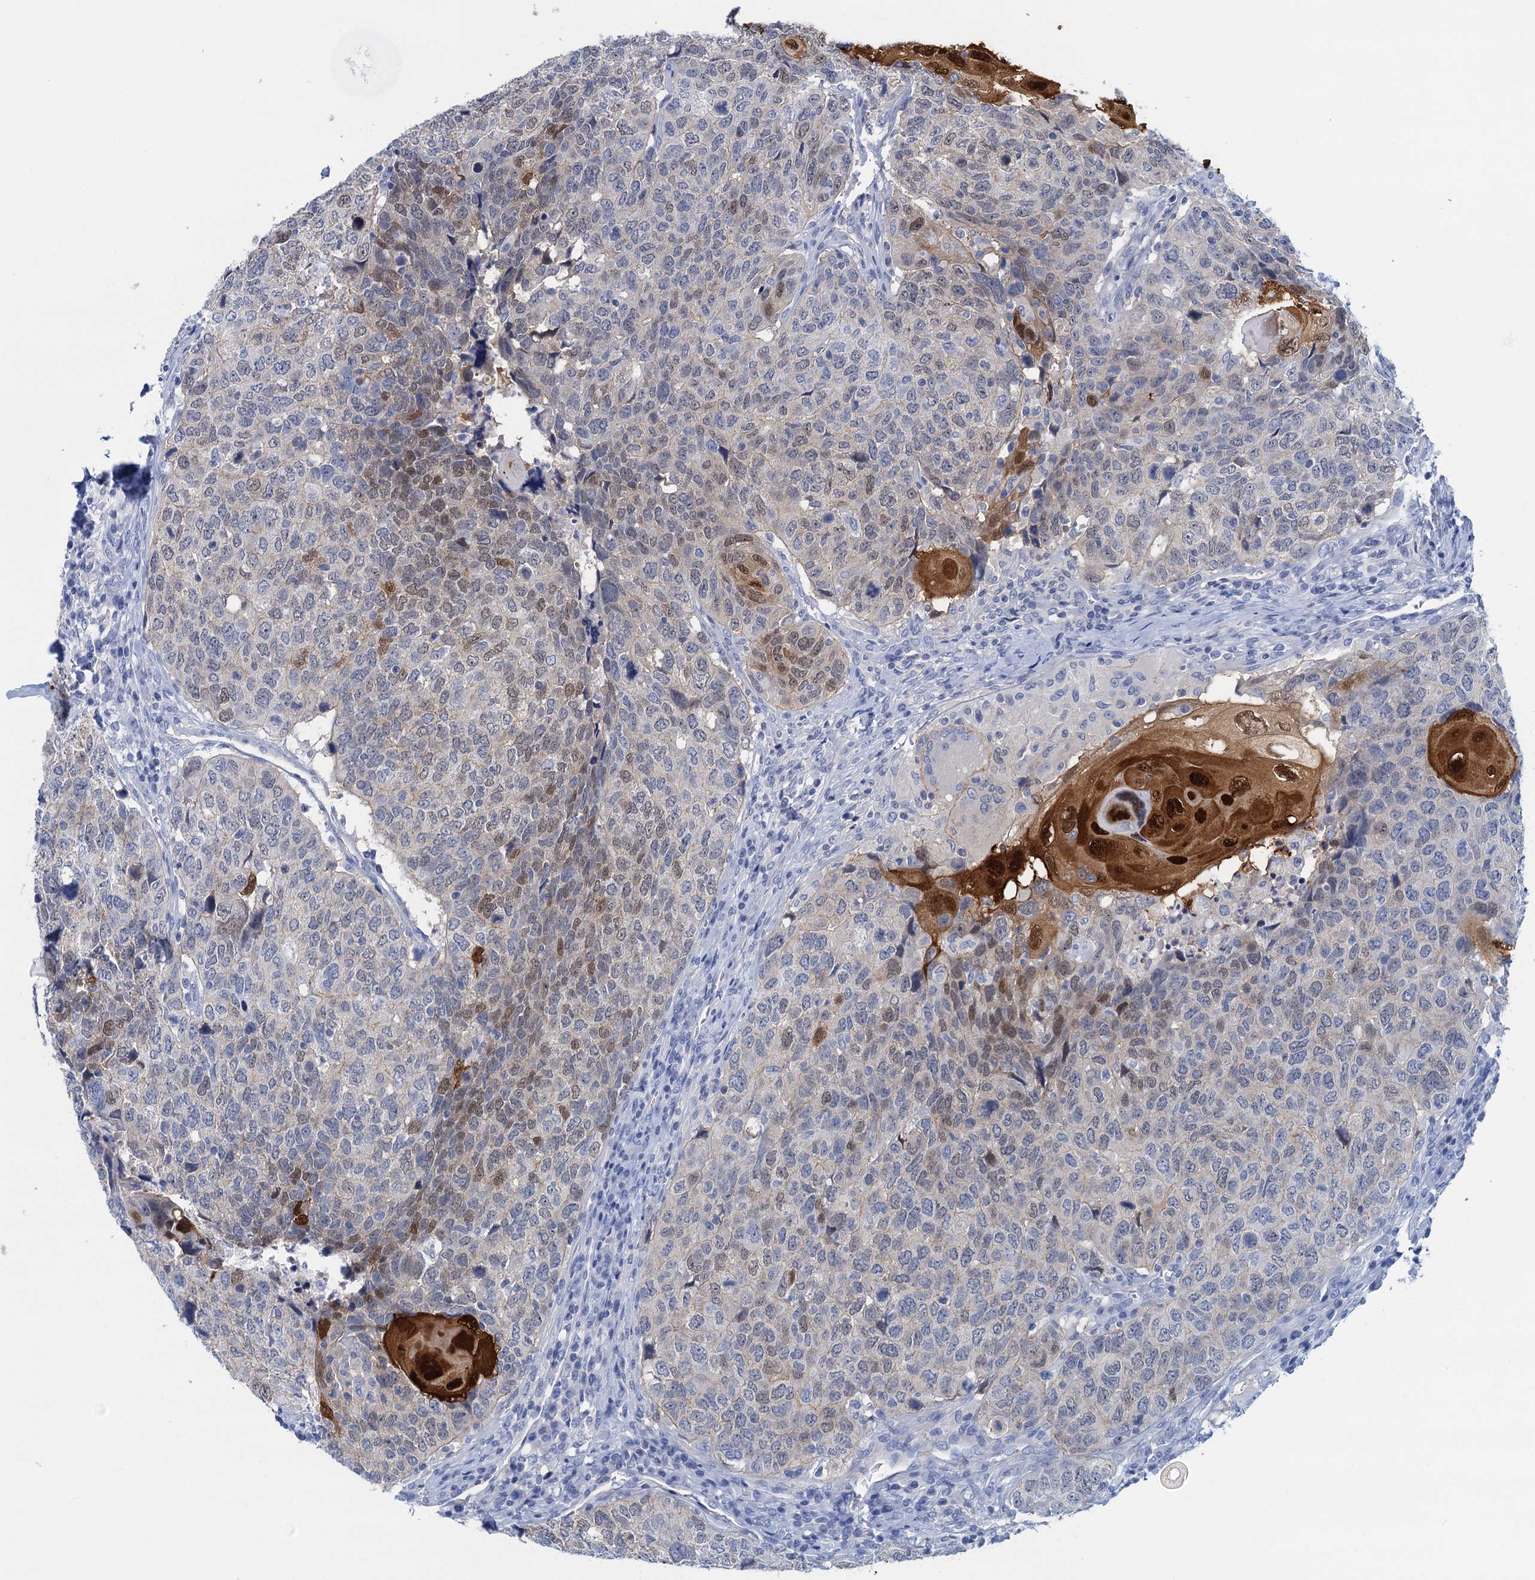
{"staining": {"intensity": "strong", "quantity": "<25%", "location": "cytoplasmic/membranous,nuclear"}, "tissue": "head and neck cancer", "cell_type": "Tumor cells", "image_type": "cancer", "snomed": [{"axis": "morphology", "description": "Squamous cell carcinoma, NOS"}, {"axis": "topography", "description": "Head-Neck"}], "caption": "Protein staining by immunohistochemistry displays strong cytoplasmic/membranous and nuclear expression in about <25% of tumor cells in head and neck squamous cell carcinoma.", "gene": "CALML5", "patient": {"sex": "male", "age": 66}}